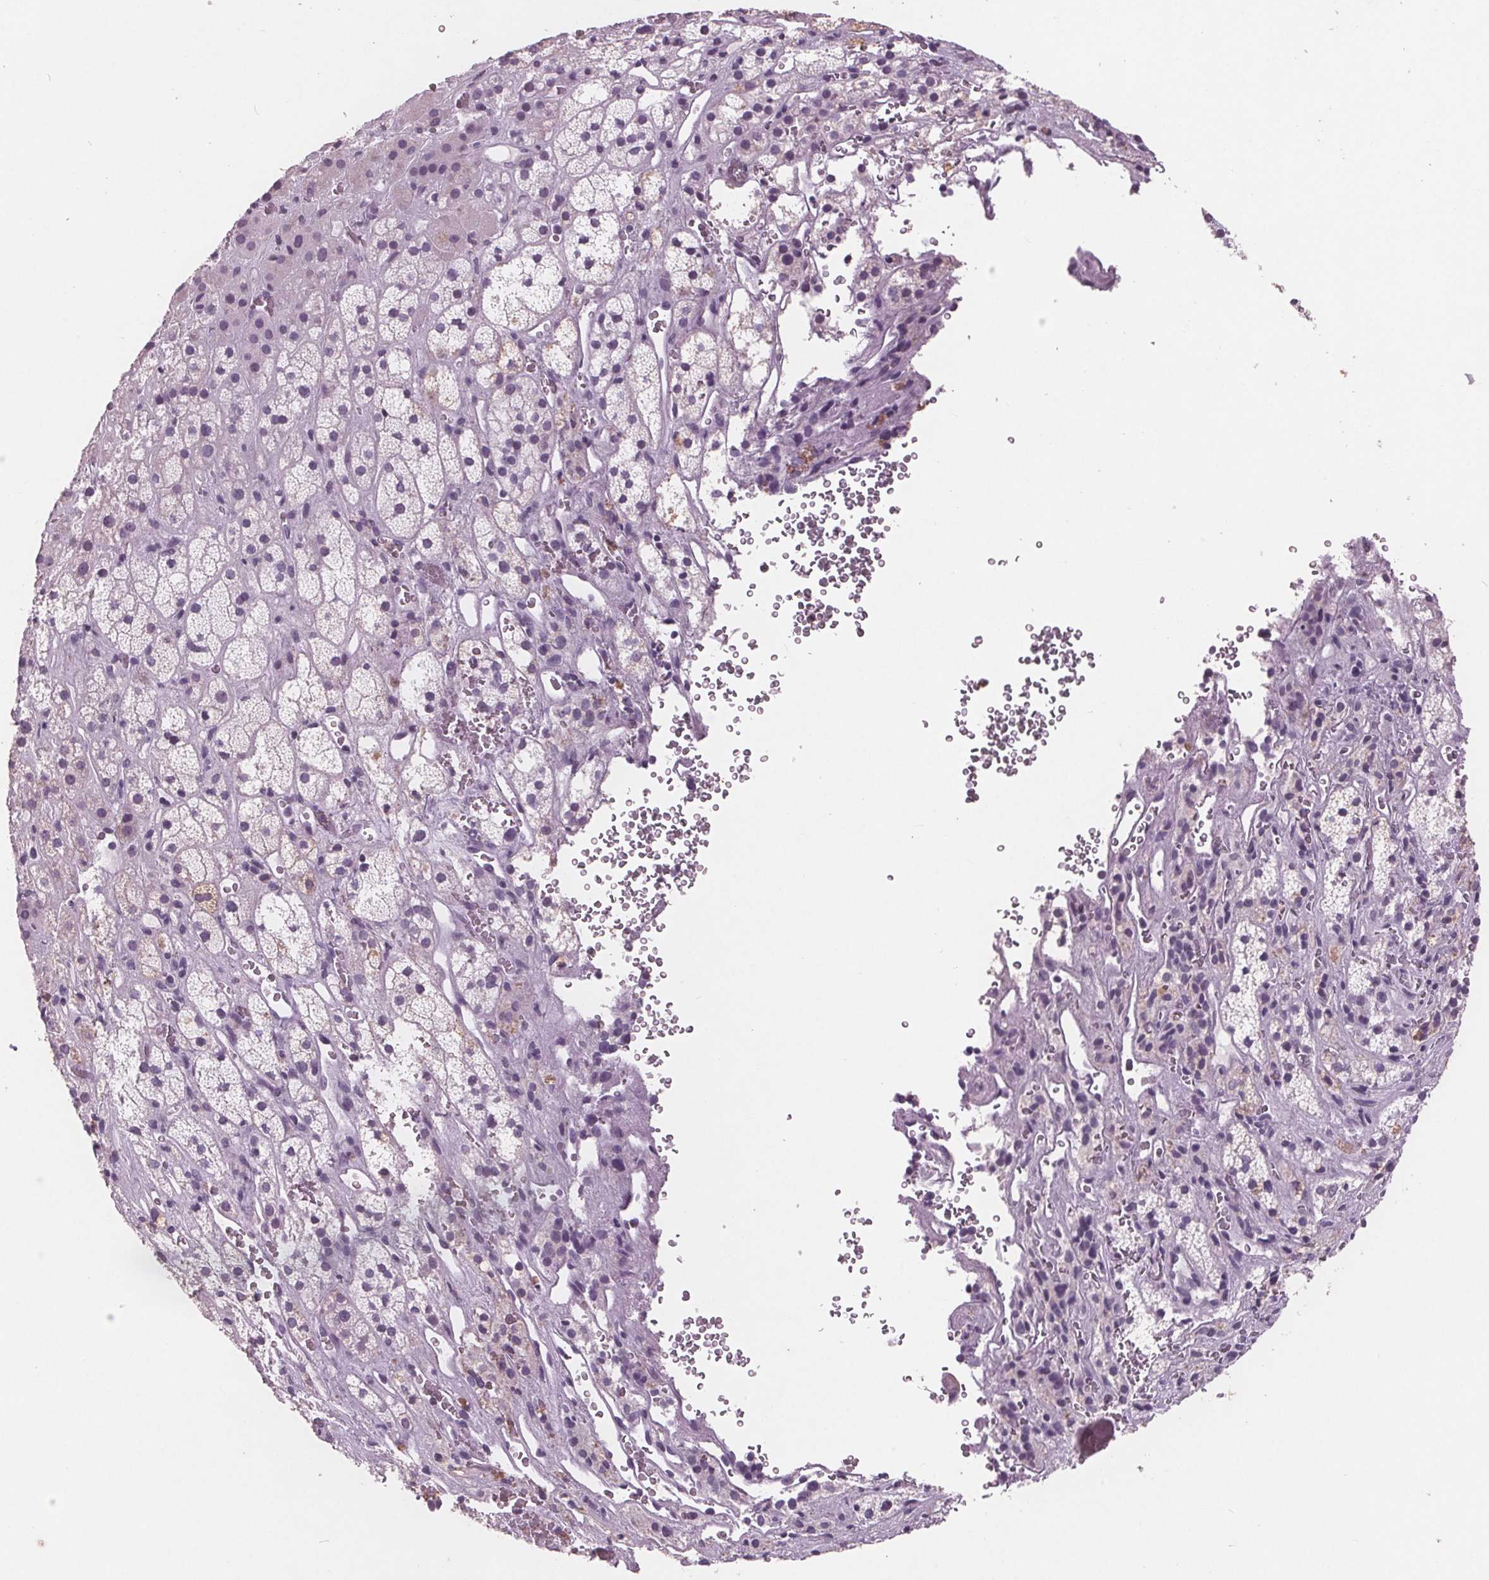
{"staining": {"intensity": "negative", "quantity": "none", "location": "none"}, "tissue": "adrenal gland", "cell_type": "Glandular cells", "image_type": "normal", "snomed": [{"axis": "morphology", "description": "Normal tissue, NOS"}, {"axis": "topography", "description": "Adrenal gland"}], "caption": "Immunohistochemistry (IHC) photomicrograph of benign adrenal gland: human adrenal gland stained with DAB (3,3'-diaminobenzidine) exhibits no significant protein positivity in glandular cells.", "gene": "PTPN14", "patient": {"sex": "male", "age": 57}}